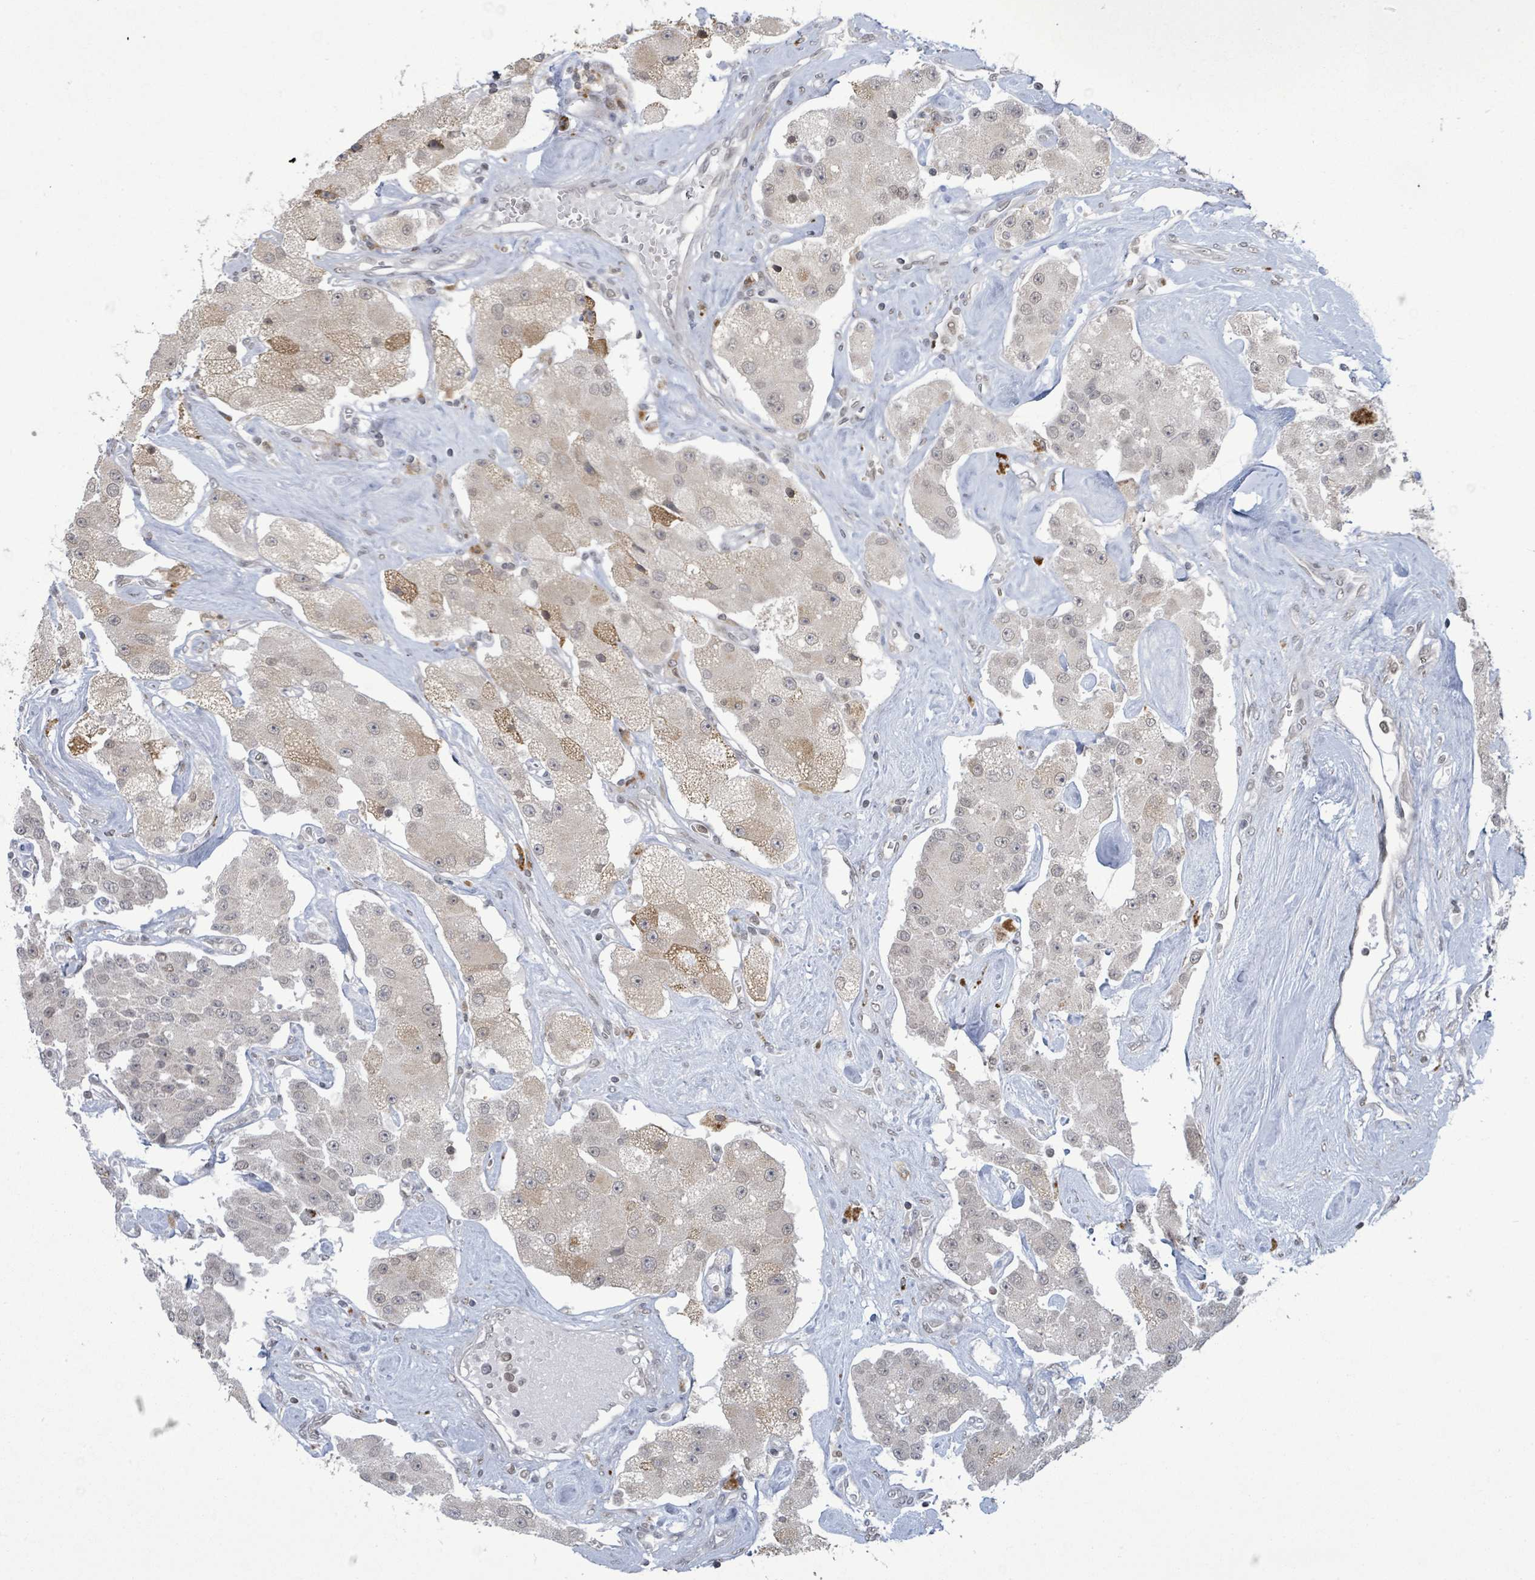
{"staining": {"intensity": "moderate", "quantity": "<25%", "location": "cytoplasmic/membranous,nuclear"}, "tissue": "carcinoid", "cell_type": "Tumor cells", "image_type": "cancer", "snomed": [{"axis": "morphology", "description": "Carcinoid, malignant, NOS"}, {"axis": "topography", "description": "Pancreas"}], "caption": "Malignant carcinoid was stained to show a protein in brown. There is low levels of moderate cytoplasmic/membranous and nuclear positivity in approximately <25% of tumor cells.", "gene": "SBF2", "patient": {"sex": "male", "age": 41}}